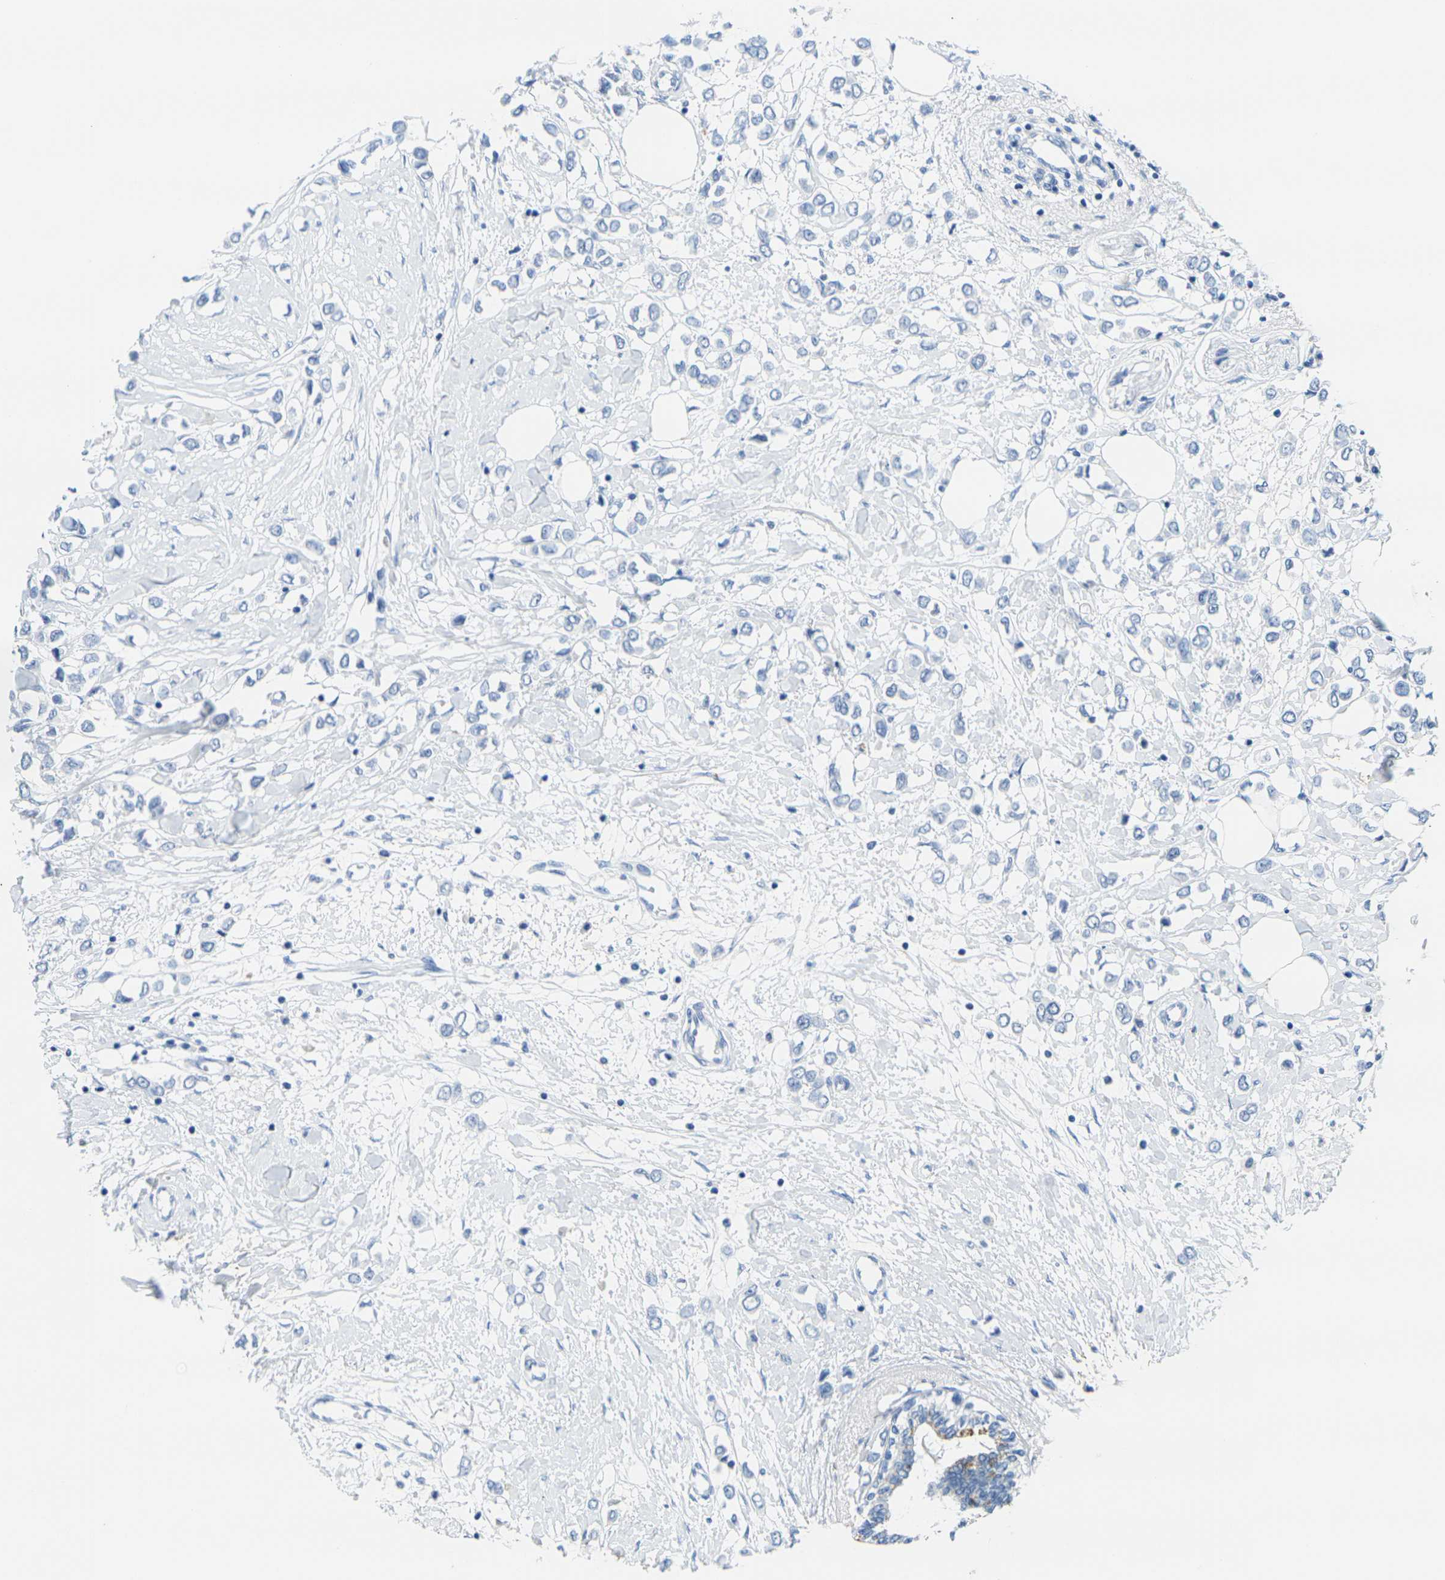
{"staining": {"intensity": "negative", "quantity": "none", "location": "none"}, "tissue": "breast cancer", "cell_type": "Tumor cells", "image_type": "cancer", "snomed": [{"axis": "morphology", "description": "Lobular carcinoma"}, {"axis": "topography", "description": "Breast"}], "caption": "This photomicrograph is of breast cancer stained with immunohistochemistry (IHC) to label a protein in brown with the nuclei are counter-stained blue. There is no expression in tumor cells.", "gene": "FAM3D", "patient": {"sex": "female", "age": 51}}